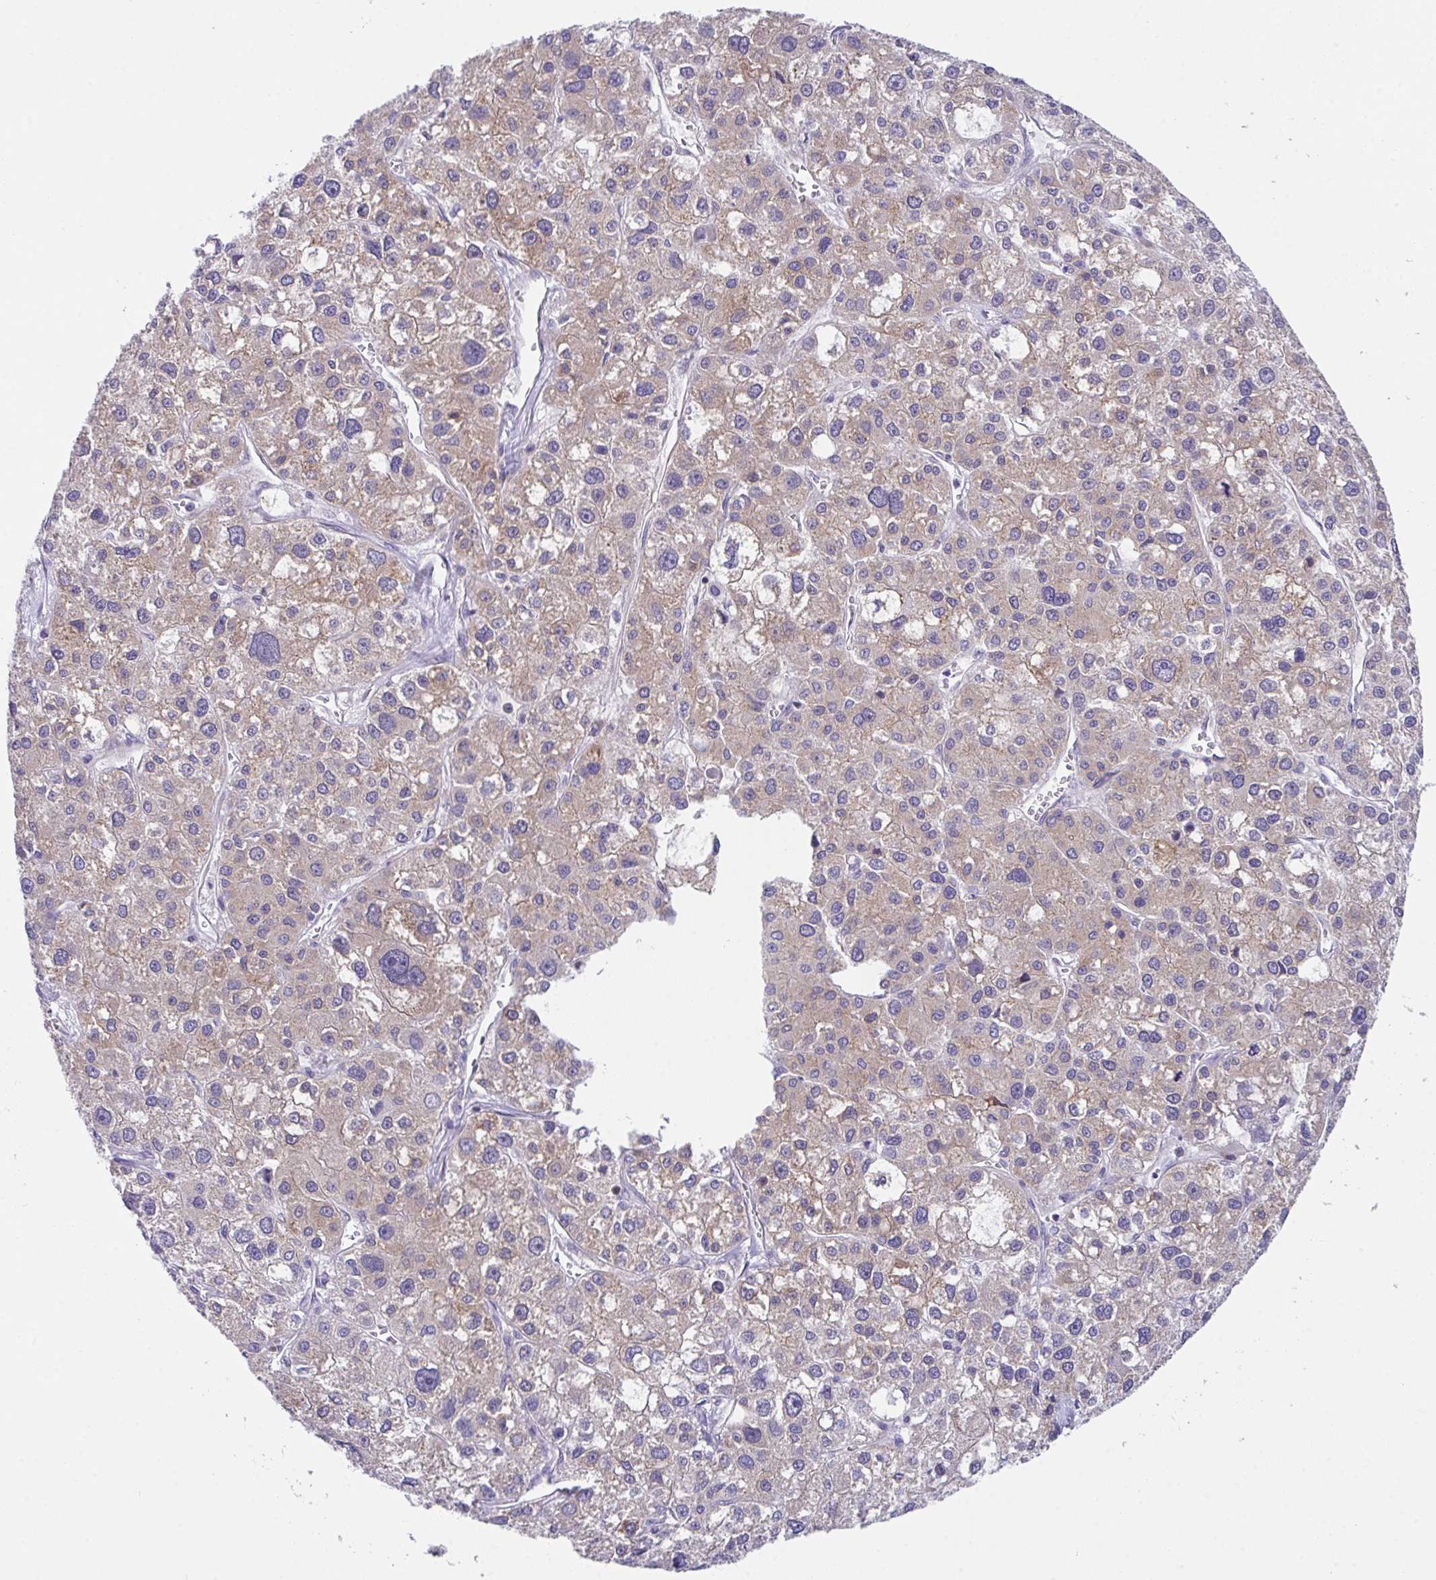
{"staining": {"intensity": "weak", "quantity": "25%-75%", "location": "cytoplasmic/membranous"}, "tissue": "liver cancer", "cell_type": "Tumor cells", "image_type": "cancer", "snomed": [{"axis": "morphology", "description": "Carcinoma, Hepatocellular, NOS"}, {"axis": "topography", "description": "Liver"}], "caption": "An immunohistochemistry (IHC) image of tumor tissue is shown. Protein staining in brown shows weak cytoplasmic/membranous positivity in liver hepatocellular carcinoma within tumor cells.", "gene": "MIA3", "patient": {"sex": "male", "age": 73}}